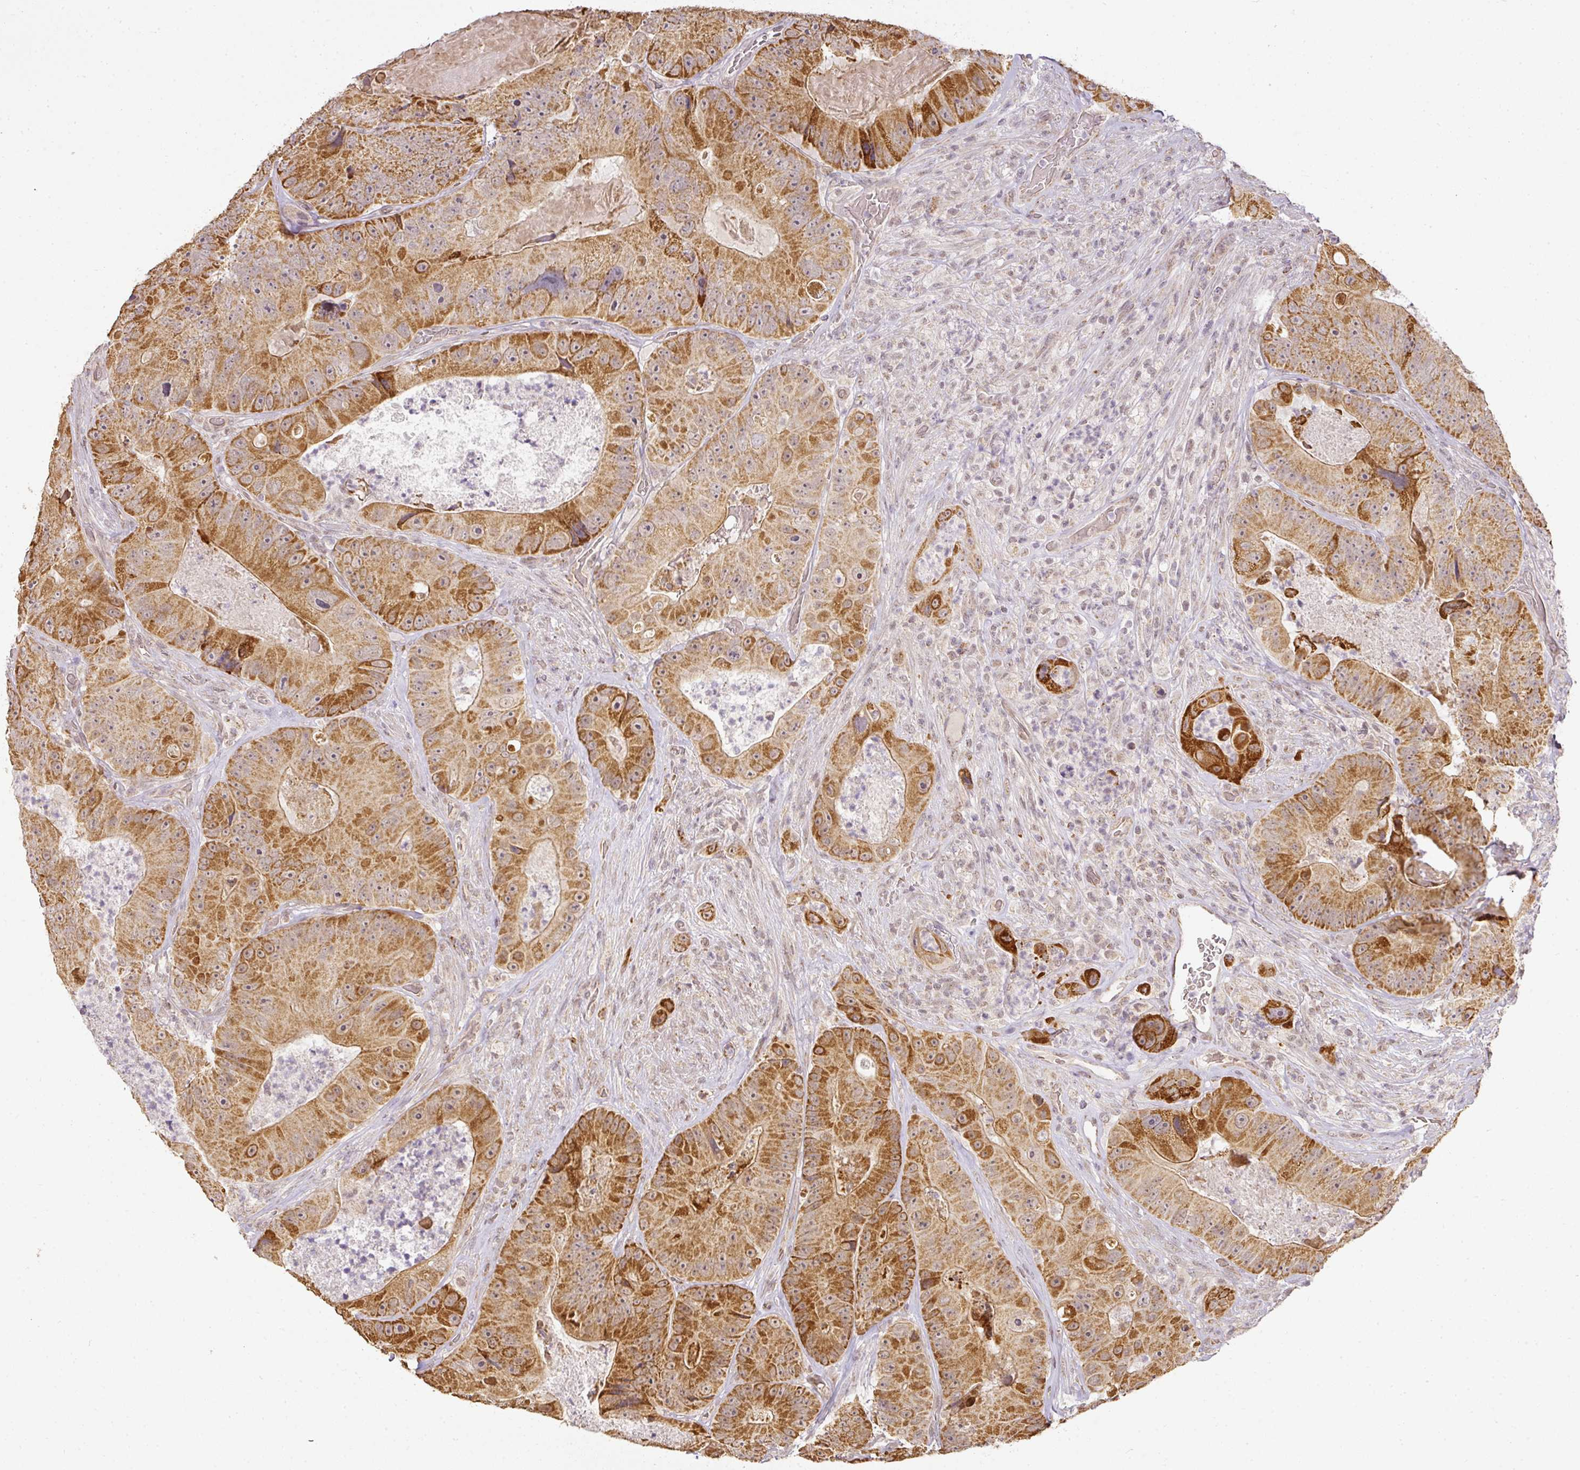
{"staining": {"intensity": "strong", "quantity": ">75%", "location": "cytoplasmic/membranous"}, "tissue": "colorectal cancer", "cell_type": "Tumor cells", "image_type": "cancer", "snomed": [{"axis": "morphology", "description": "Adenocarcinoma, NOS"}, {"axis": "topography", "description": "Colon"}], "caption": "There is high levels of strong cytoplasmic/membranous expression in tumor cells of colorectal cancer (adenocarcinoma), as demonstrated by immunohistochemical staining (brown color).", "gene": "MYOM2", "patient": {"sex": "female", "age": 86}}